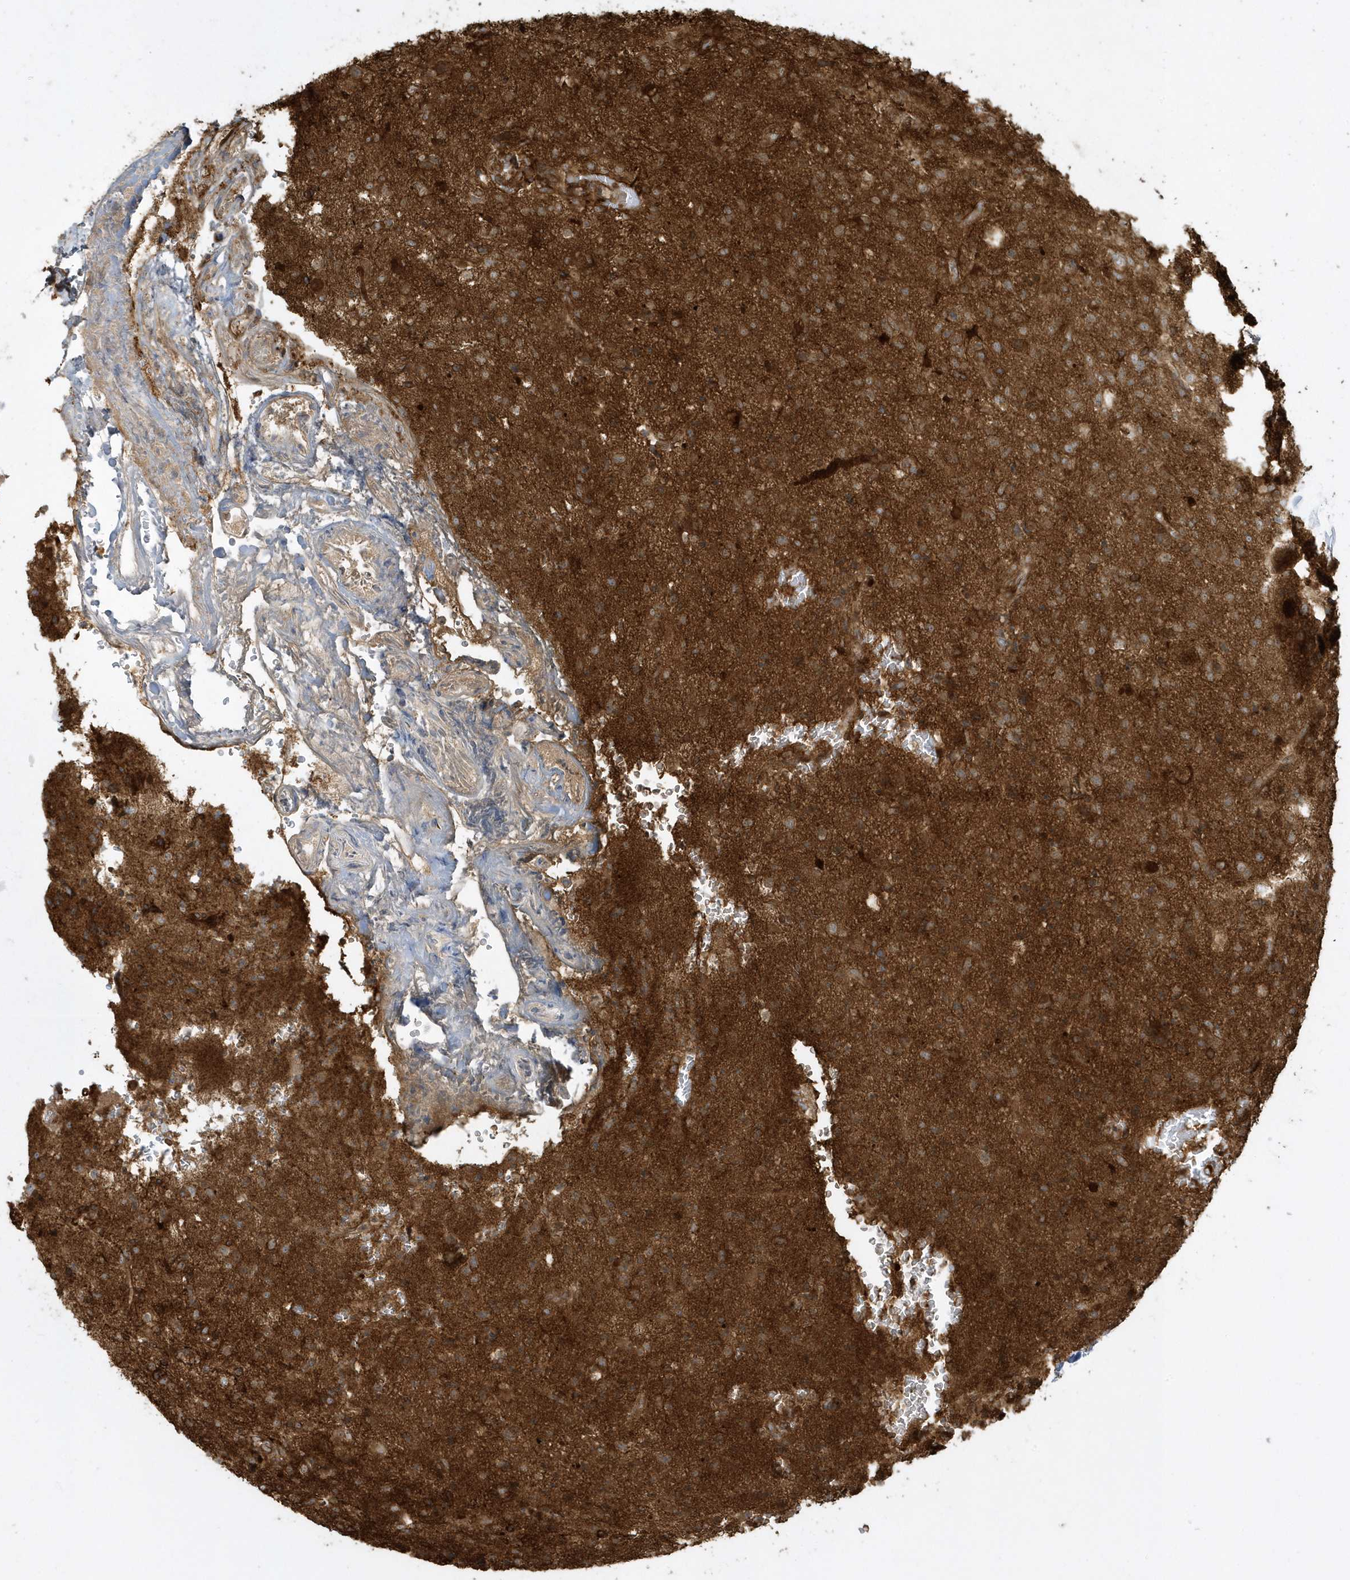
{"staining": {"intensity": "moderate", "quantity": "25%-75%", "location": "cytoplasmic/membranous"}, "tissue": "glioma", "cell_type": "Tumor cells", "image_type": "cancer", "snomed": [{"axis": "morphology", "description": "Glioma, malignant, High grade"}, {"axis": "topography", "description": "Brain"}], "caption": "This photomicrograph demonstrates immunohistochemistry (IHC) staining of glioma, with medium moderate cytoplasmic/membranous expression in about 25%-75% of tumor cells.", "gene": "CLCN6", "patient": {"sex": "female", "age": 57}}